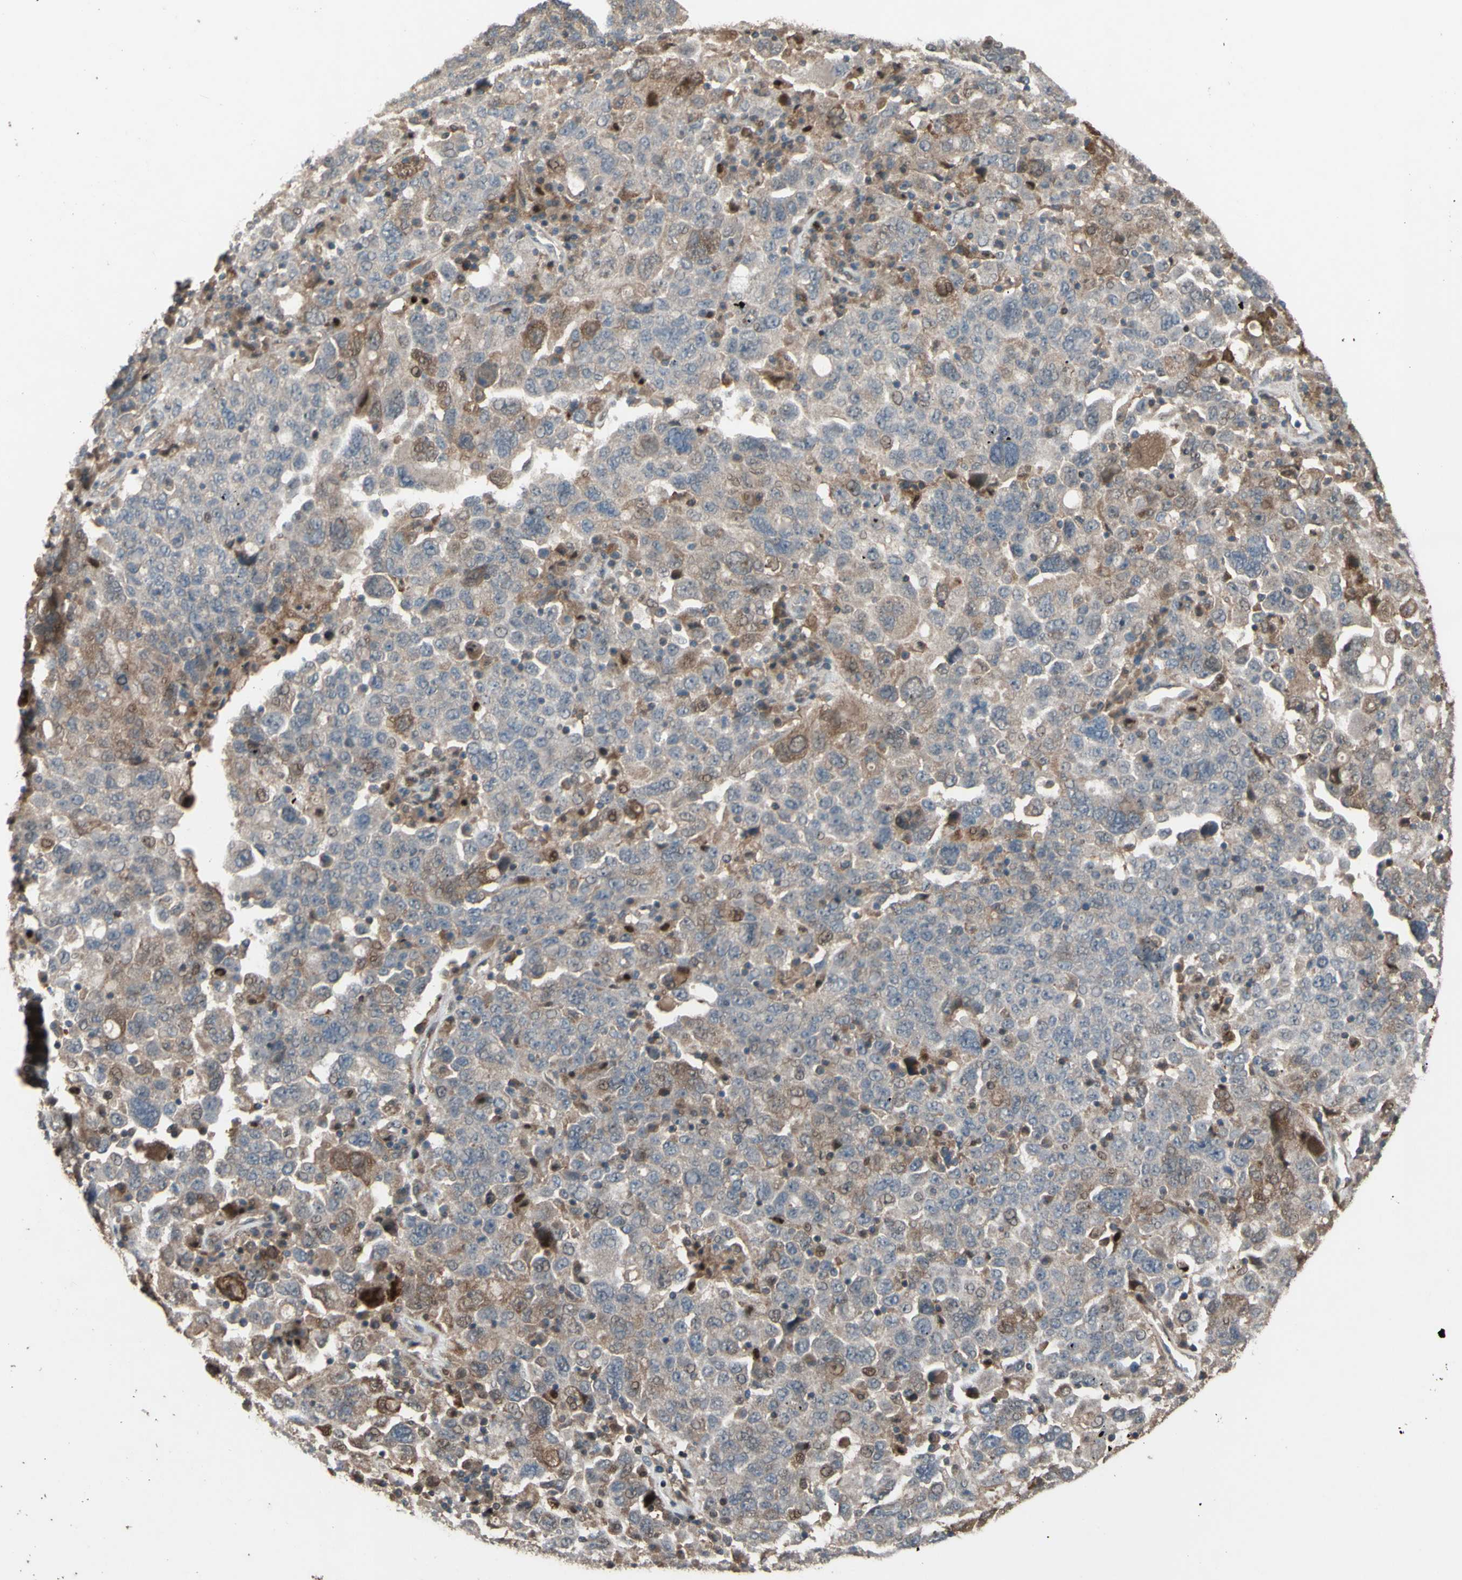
{"staining": {"intensity": "weak", "quantity": ">75%", "location": "cytoplasmic/membranous"}, "tissue": "ovarian cancer", "cell_type": "Tumor cells", "image_type": "cancer", "snomed": [{"axis": "morphology", "description": "Carcinoma, endometroid"}, {"axis": "topography", "description": "Ovary"}], "caption": "Immunohistochemical staining of endometroid carcinoma (ovarian) exhibits low levels of weak cytoplasmic/membranous positivity in approximately >75% of tumor cells. The staining was performed using DAB (3,3'-diaminobenzidine), with brown indicating positive protein expression. Nuclei are stained blue with hematoxylin.", "gene": "SHROOM4", "patient": {"sex": "female", "age": 62}}